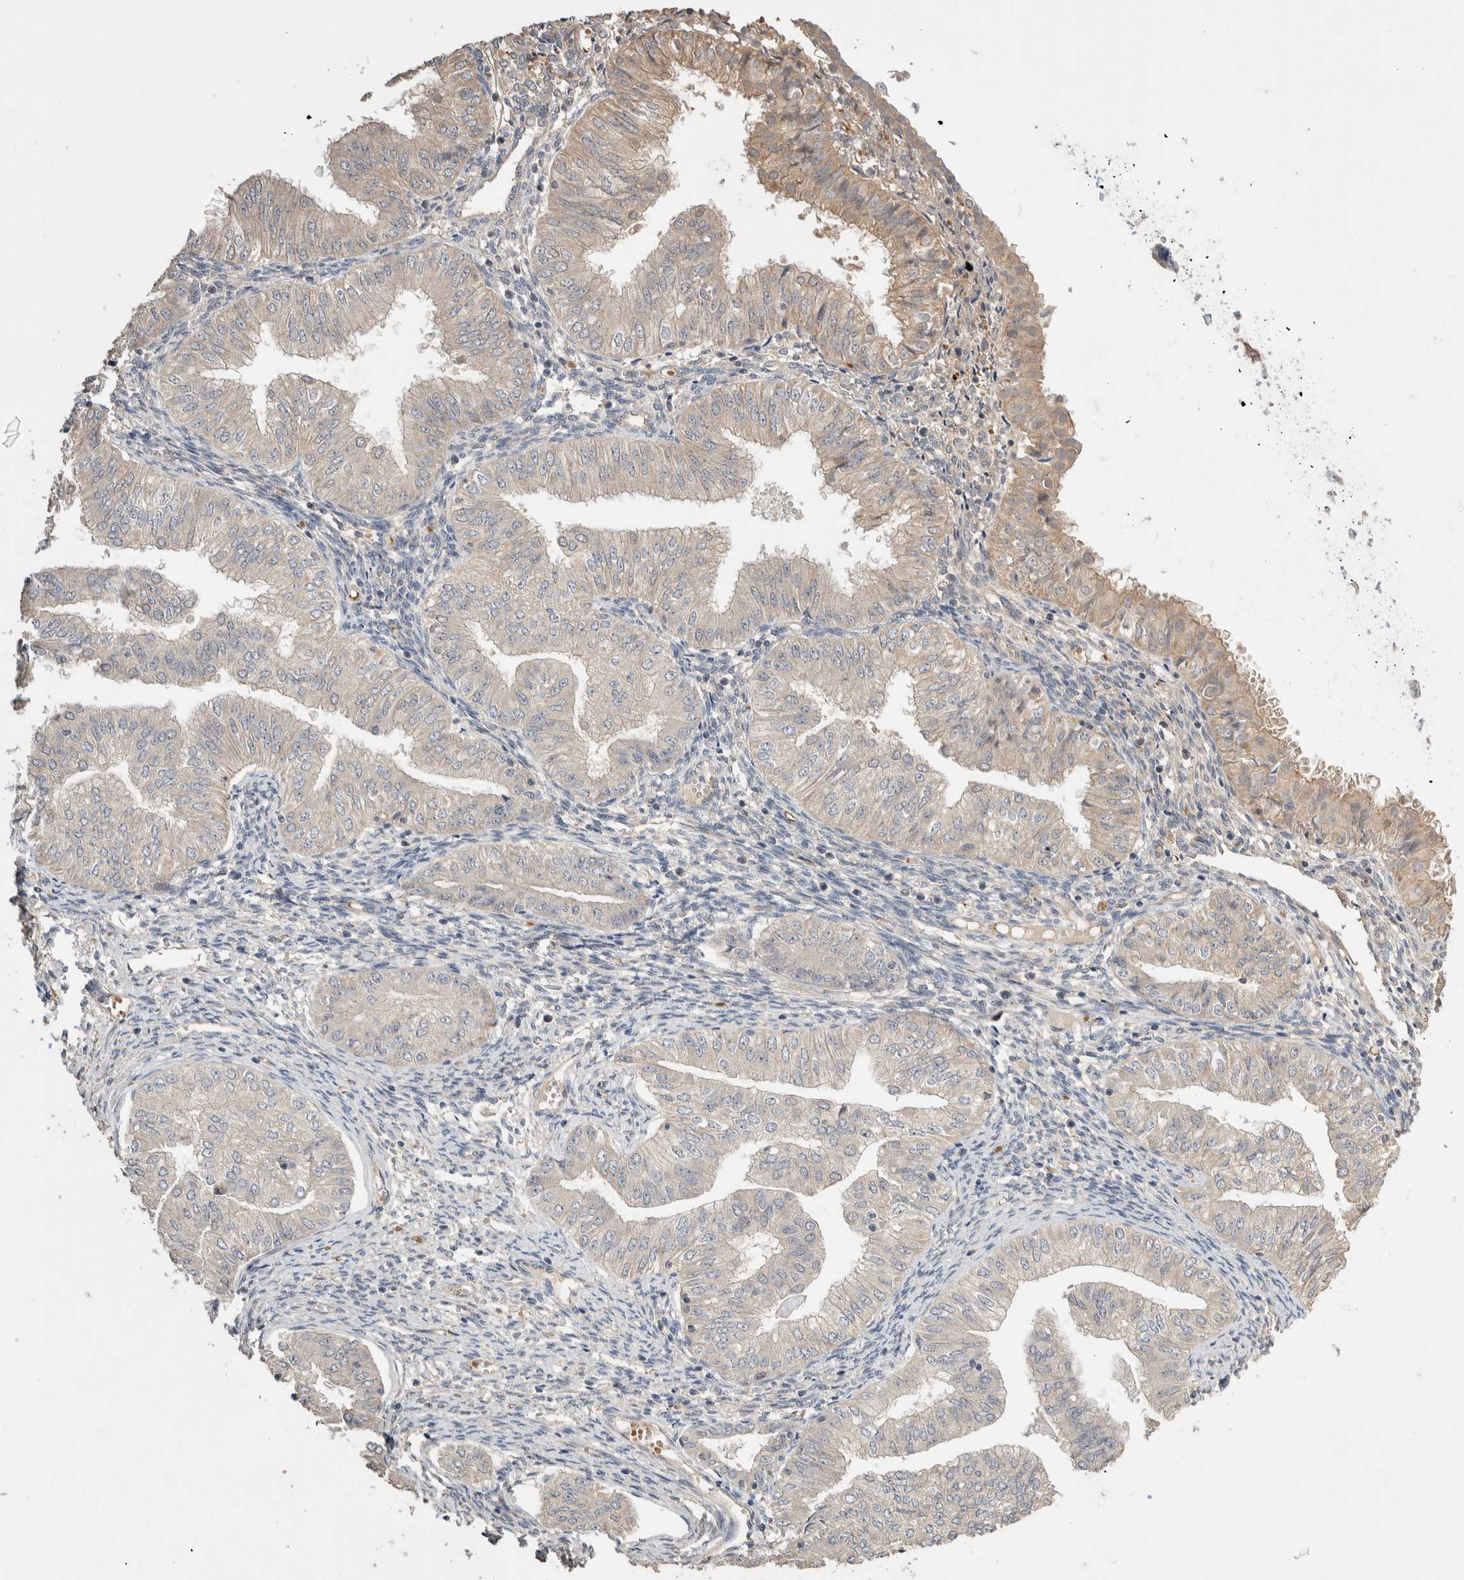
{"staining": {"intensity": "weak", "quantity": "<25%", "location": "cytoplasmic/membranous"}, "tissue": "endometrial cancer", "cell_type": "Tumor cells", "image_type": "cancer", "snomed": [{"axis": "morphology", "description": "Normal tissue, NOS"}, {"axis": "morphology", "description": "Adenocarcinoma, NOS"}, {"axis": "topography", "description": "Endometrium"}], "caption": "A photomicrograph of human endometrial cancer (adenocarcinoma) is negative for staining in tumor cells. (DAB (3,3'-diaminobenzidine) IHC with hematoxylin counter stain).", "gene": "WDR91", "patient": {"sex": "female", "age": 53}}